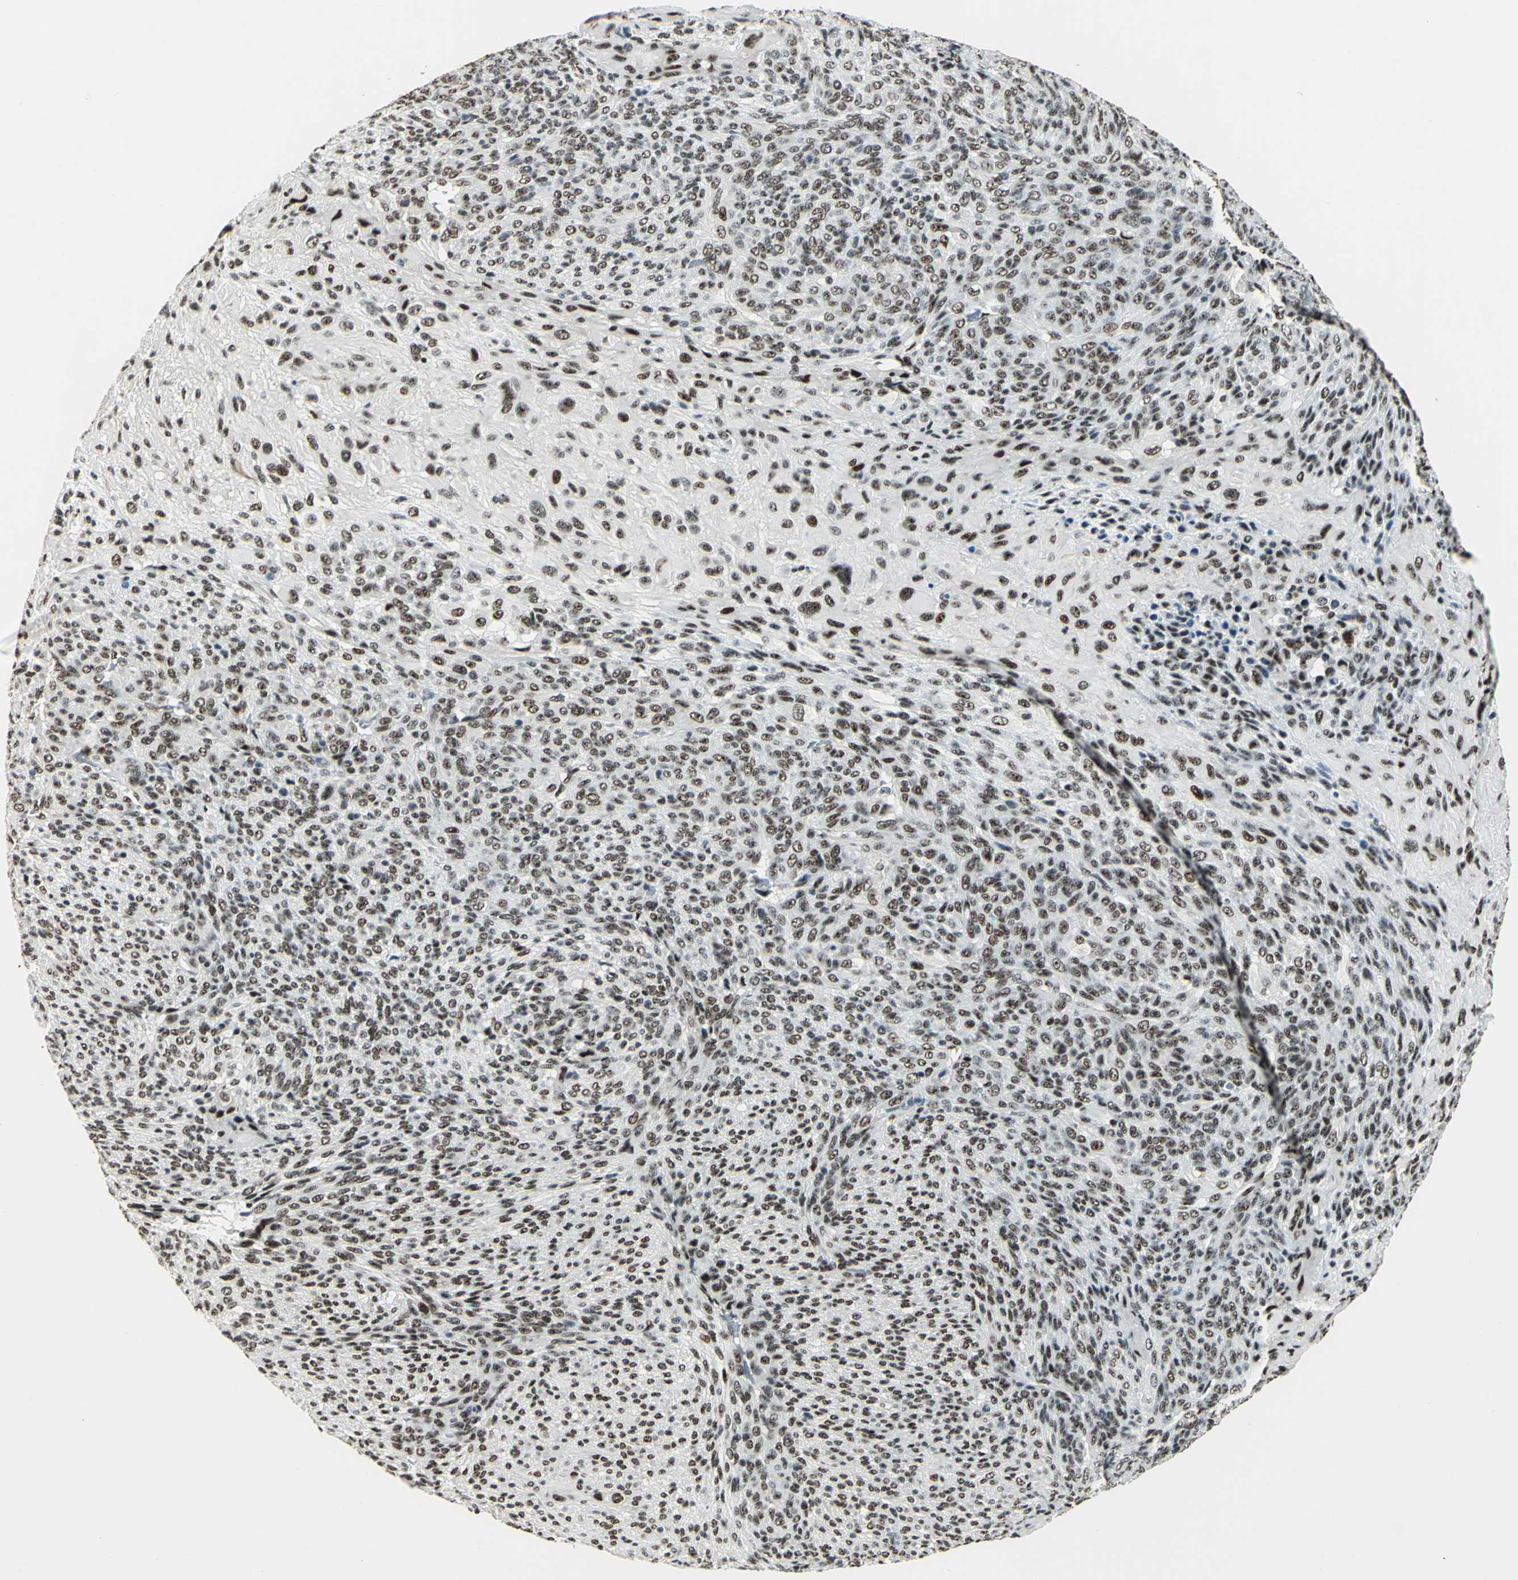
{"staining": {"intensity": "strong", "quantity": ">75%", "location": "nuclear"}, "tissue": "glioma", "cell_type": "Tumor cells", "image_type": "cancer", "snomed": [{"axis": "morphology", "description": "Glioma, malignant, High grade"}, {"axis": "topography", "description": "Cerebral cortex"}], "caption": "Human glioma stained with a brown dye displays strong nuclear positive expression in about >75% of tumor cells.", "gene": "KAT6B", "patient": {"sex": "female", "age": 55}}